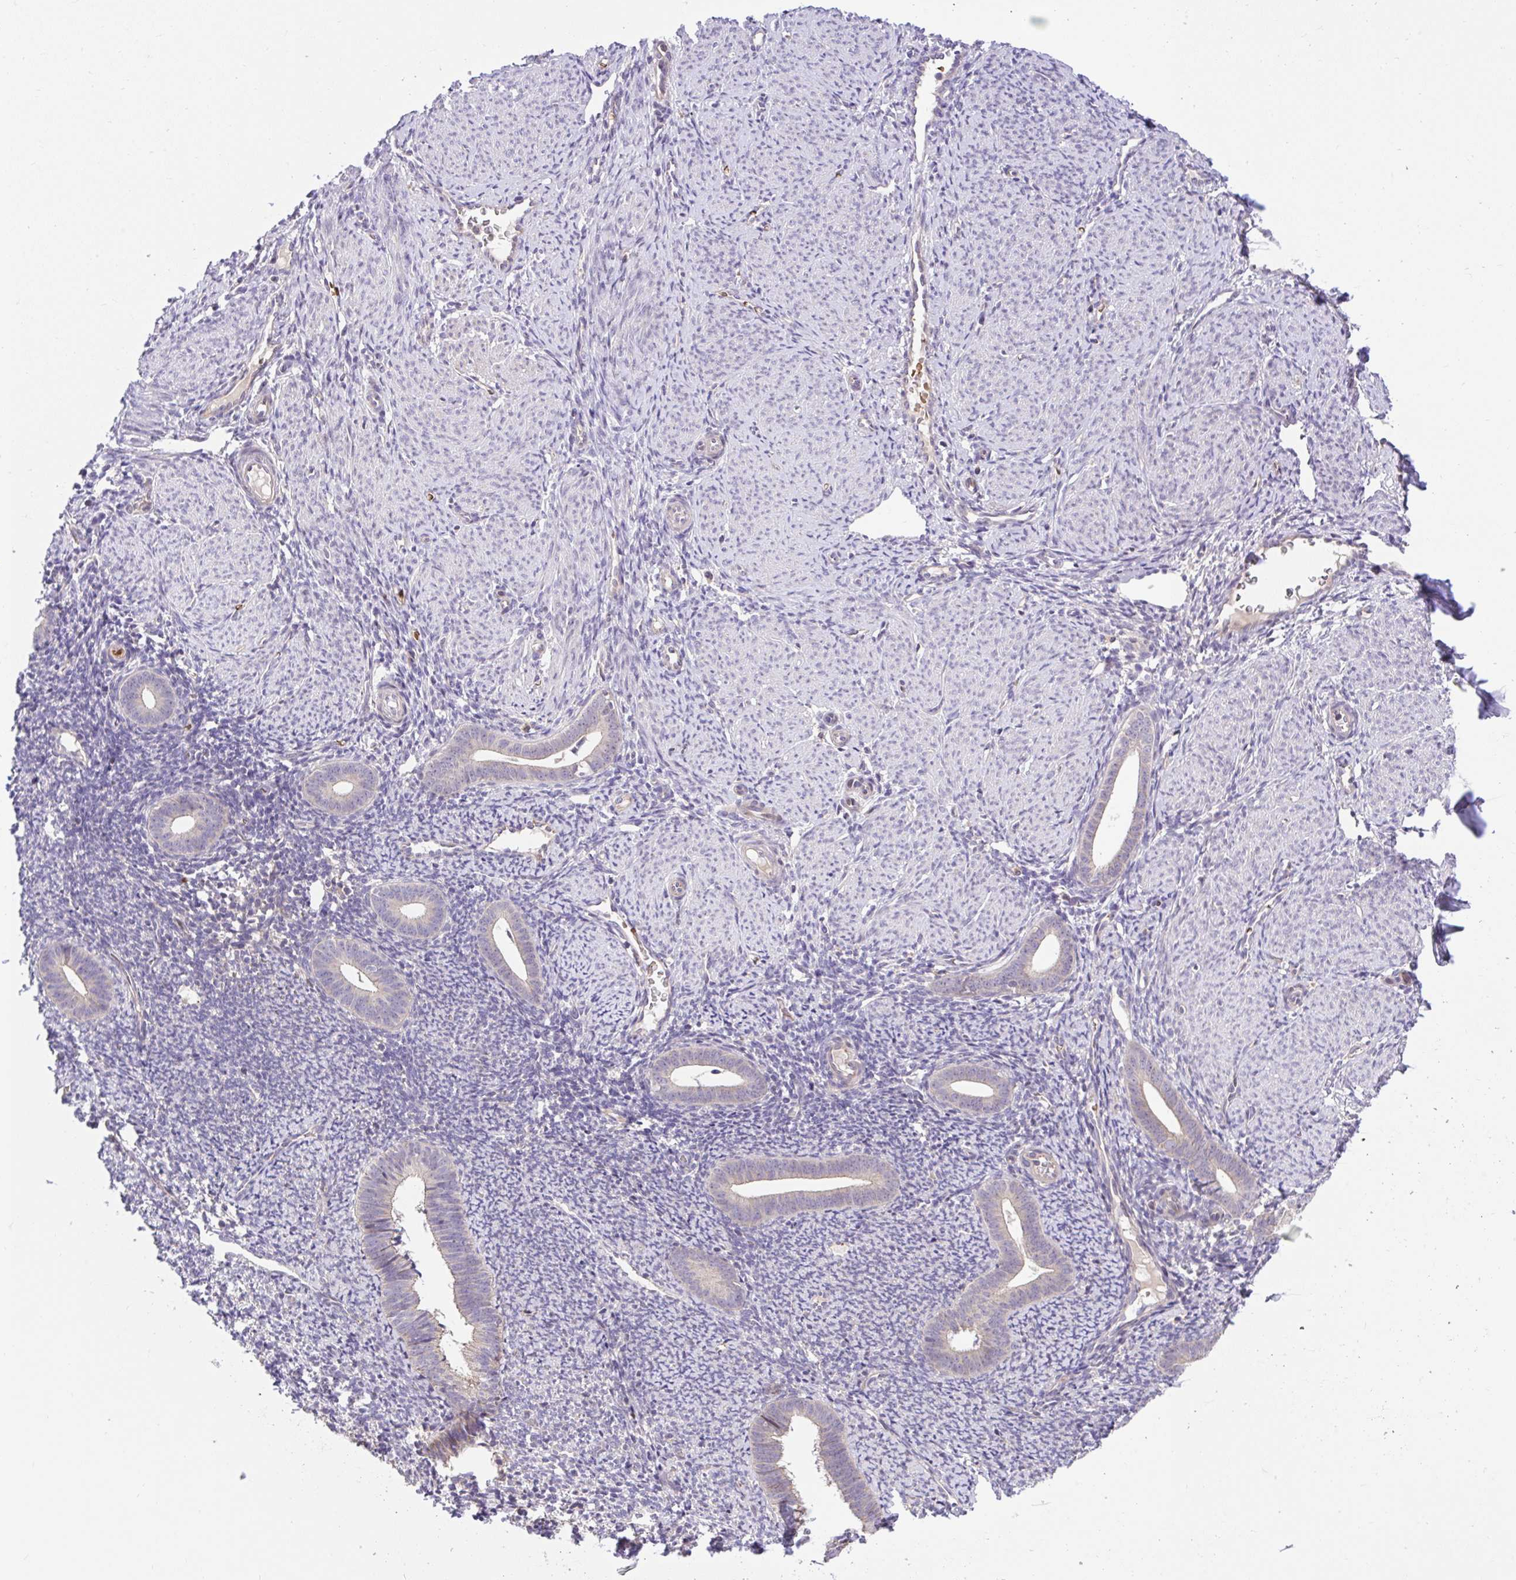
{"staining": {"intensity": "negative", "quantity": "none", "location": "none"}, "tissue": "endometrium", "cell_type": "Cells in endometrial stroma", "image_type": "normal", "snomed": [{"axis": "morphology", "description": "Normal tissue, NOS"}, {"axis": "topography", "description": "Endometrium"}], "caption": "Protein analysis of unremarkable endometrium shows no significant positivity in cells in endometrial stroma. (Stains: DAB immunohistochemistry with hematoxylin counter stain, Microscopy: brightfield microscopy at high magnification).", "gene": "CHIA", "patient": {"sex": "female", "age": 39}}